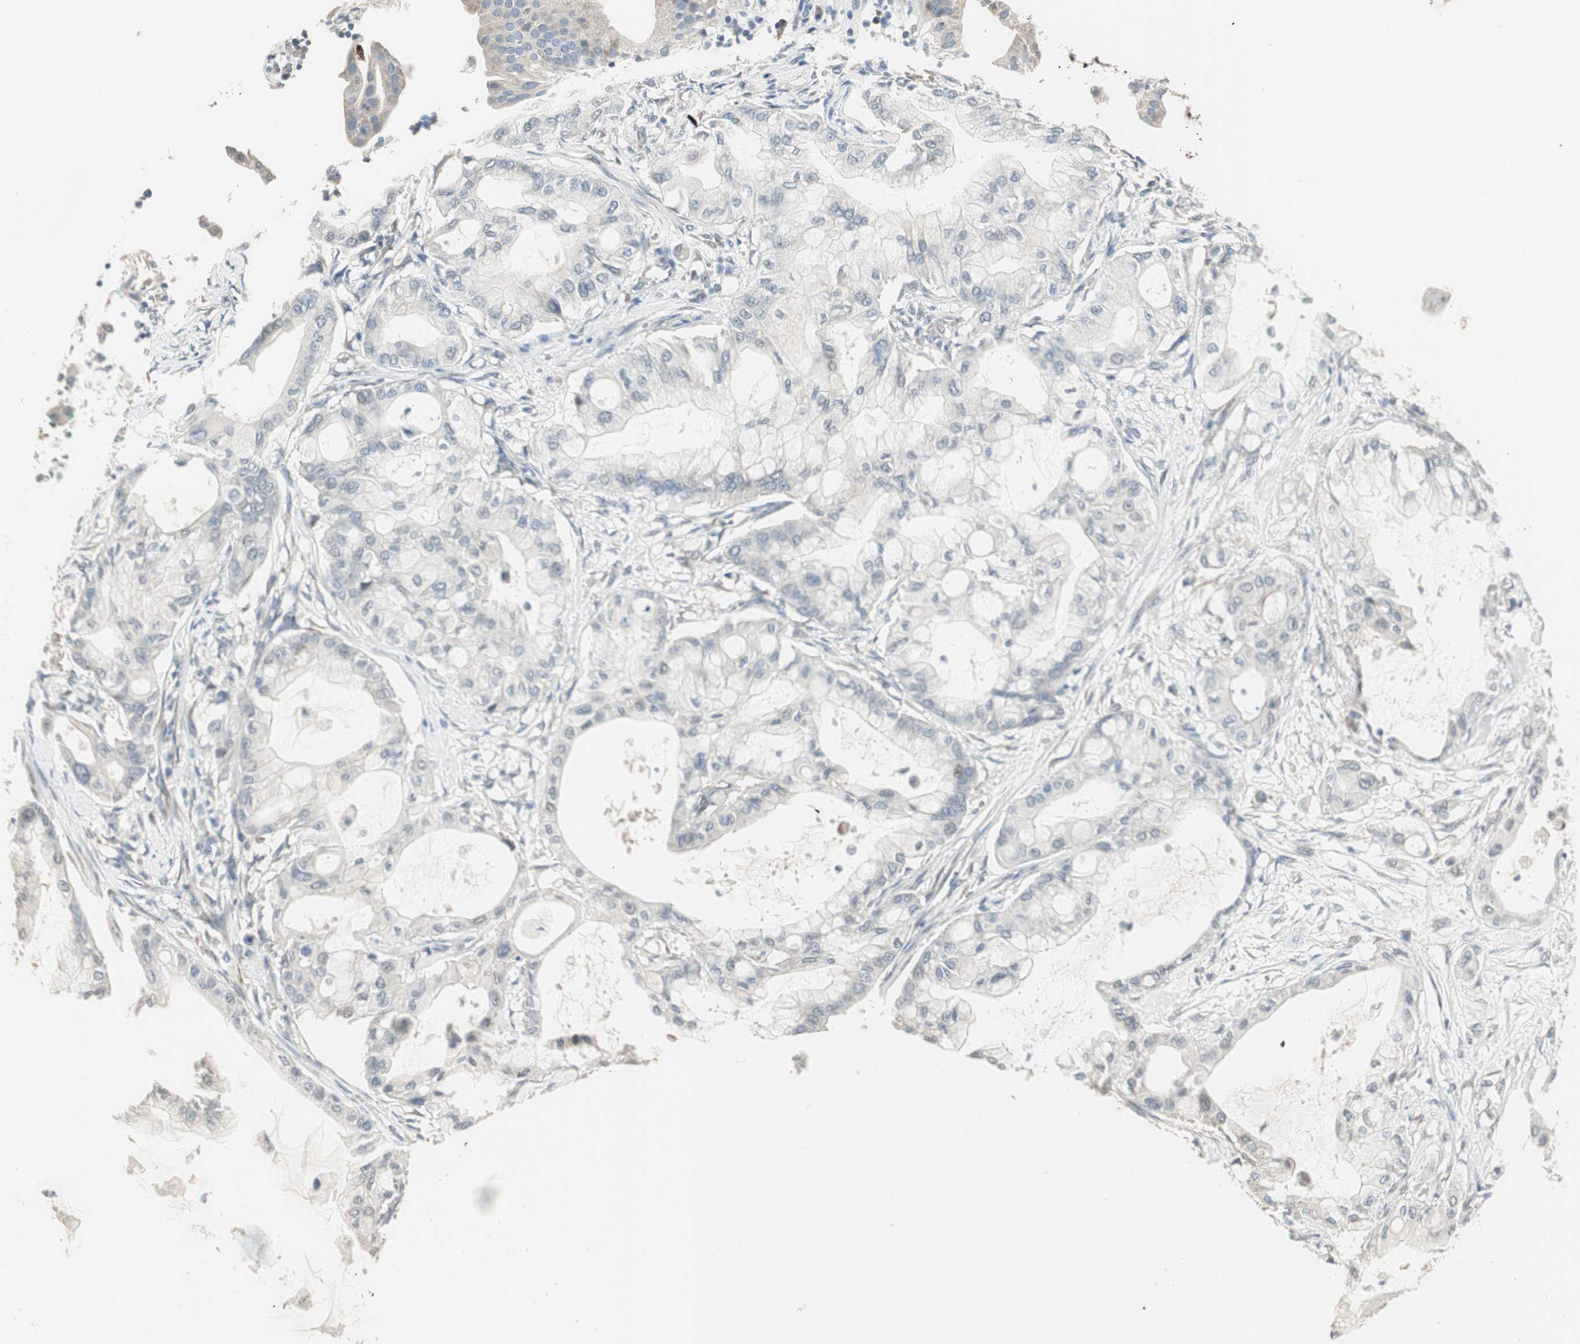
{"staining": {"intensity": "weak", "quantity": "<25%", "location": "cytoplasmic/membranous"}, "tissue": "pancreatic cancer", "cell_type": "Tumor cells", "image_type": "cancer", "snomed": [{"axis": "morphology", "description": "Adenocarcinoma, NOS"}, {"axis": "morphology", "description": "Adenocarcinoma, metastatic, NOS"}, {"axis": "topography", "description": "Lymph node"}, {"axis": "topography", "description": "Pancreas"}, {"axis": "topography", "description": "Duodenum"}], "caption": "Immunohistochemistry (IHC) image of human pancreatic cancer (adenocarcinoma) stained for a protein (brown), which reveals no expression in tumor cells.", "gene": "PDZK1", "patient": {"sex": "female", "age": 64}}